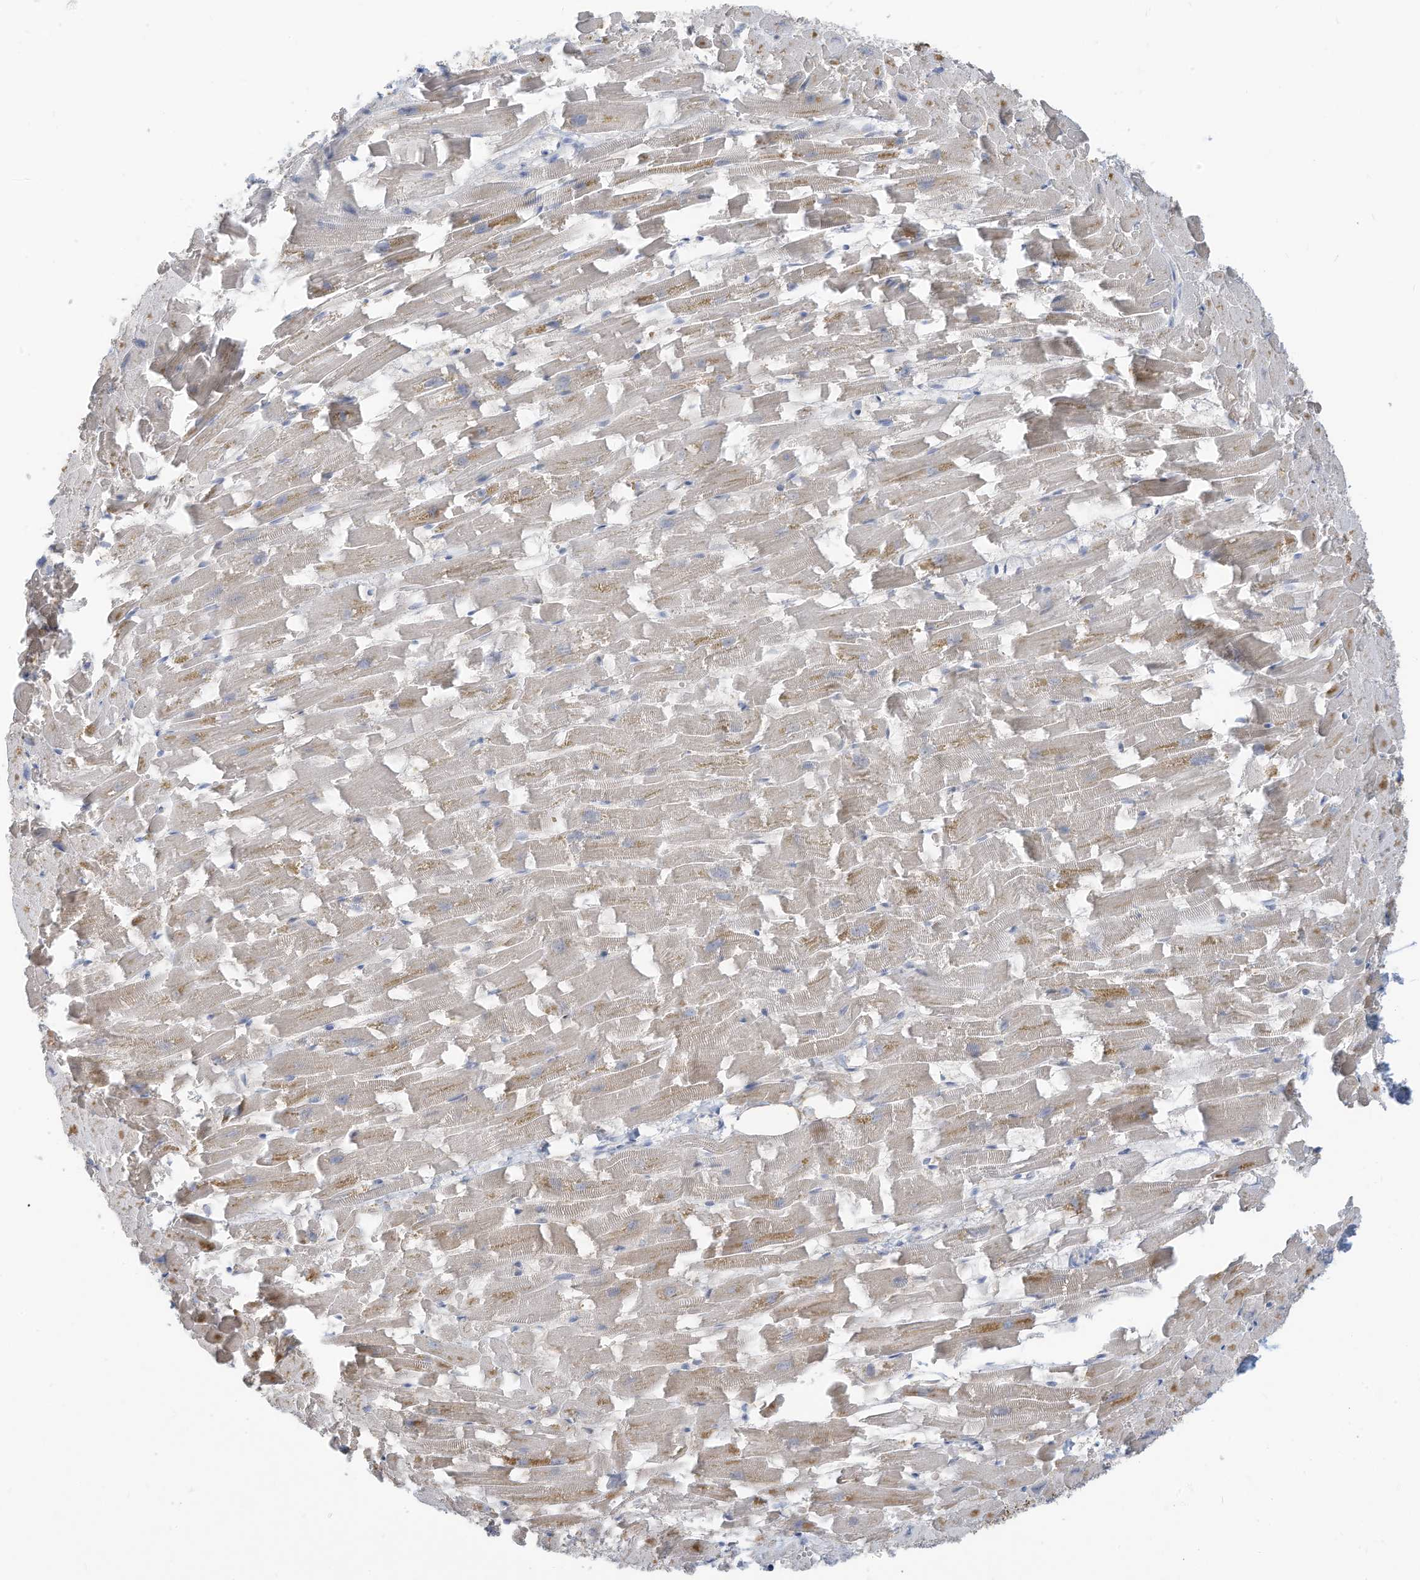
{"staining": {"intensity": "moderate", "quantity": "<25%", "location": "cytoplasmic/membranous"}, "tissue": "heart muscle", "cell_type": "Cardiomyocytes", "image_type": "normal", "snomed": [{"axis": "morphology", "description": "Normal tissue, NOS"}, {"axis": "topography", "description": "Heart"}], "caption": "Protein positivity by immunohistochemistry exhibits moderate cytoplasmic/membranous expression in approximately <25% of cardiomyocytes in unremarkable heart muscle.", "gene": "SLC1A5", "patient": {"sex": "female", "age": 64}}